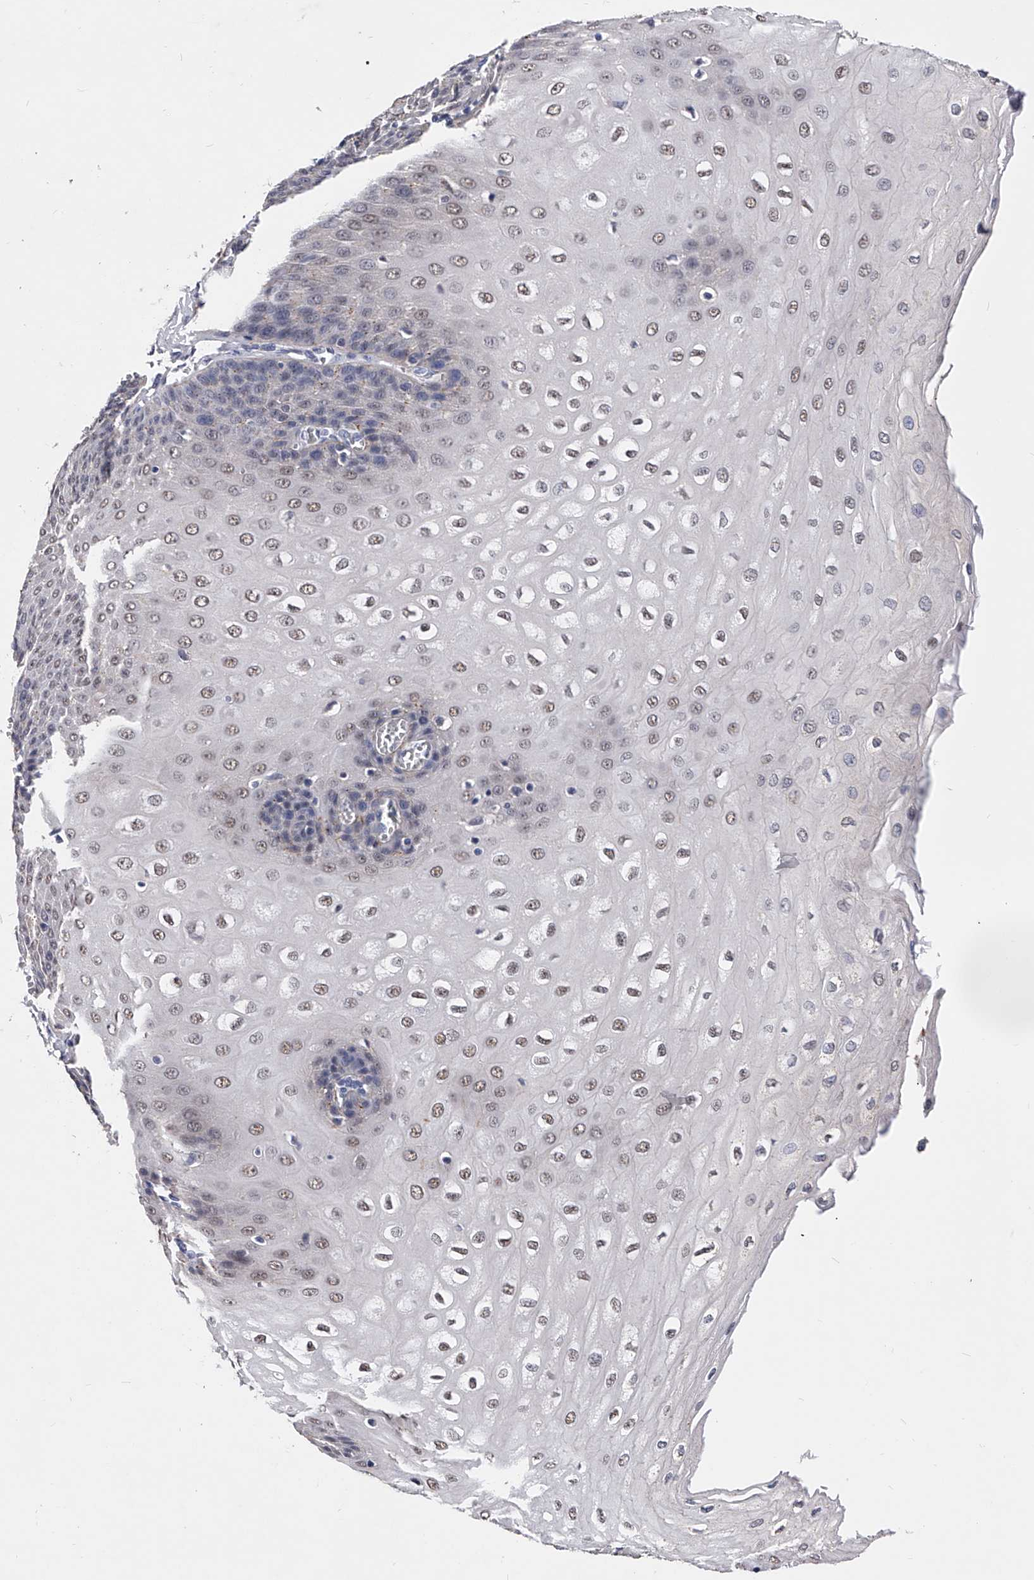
{"staining": {"intensity": "moderate", "quantity": ">75%", "location": "nuclear"}, "tissue": "esophagus", "cell_type": "Squamous epithelial cells", "image_type": "normal", "snomed": [{"axis": "morphology", "description": "Normal tissue, NOS"}, {"axis": "topography", "description": "Esophagus"}], "caption": "Esophagus stained for a protein (brown) shows moderate nuclear positive expression in approximately >75% of squamous epithelial cells.", "gene": "ZNF529", "patient": {"sex": "male", "age": 60}}